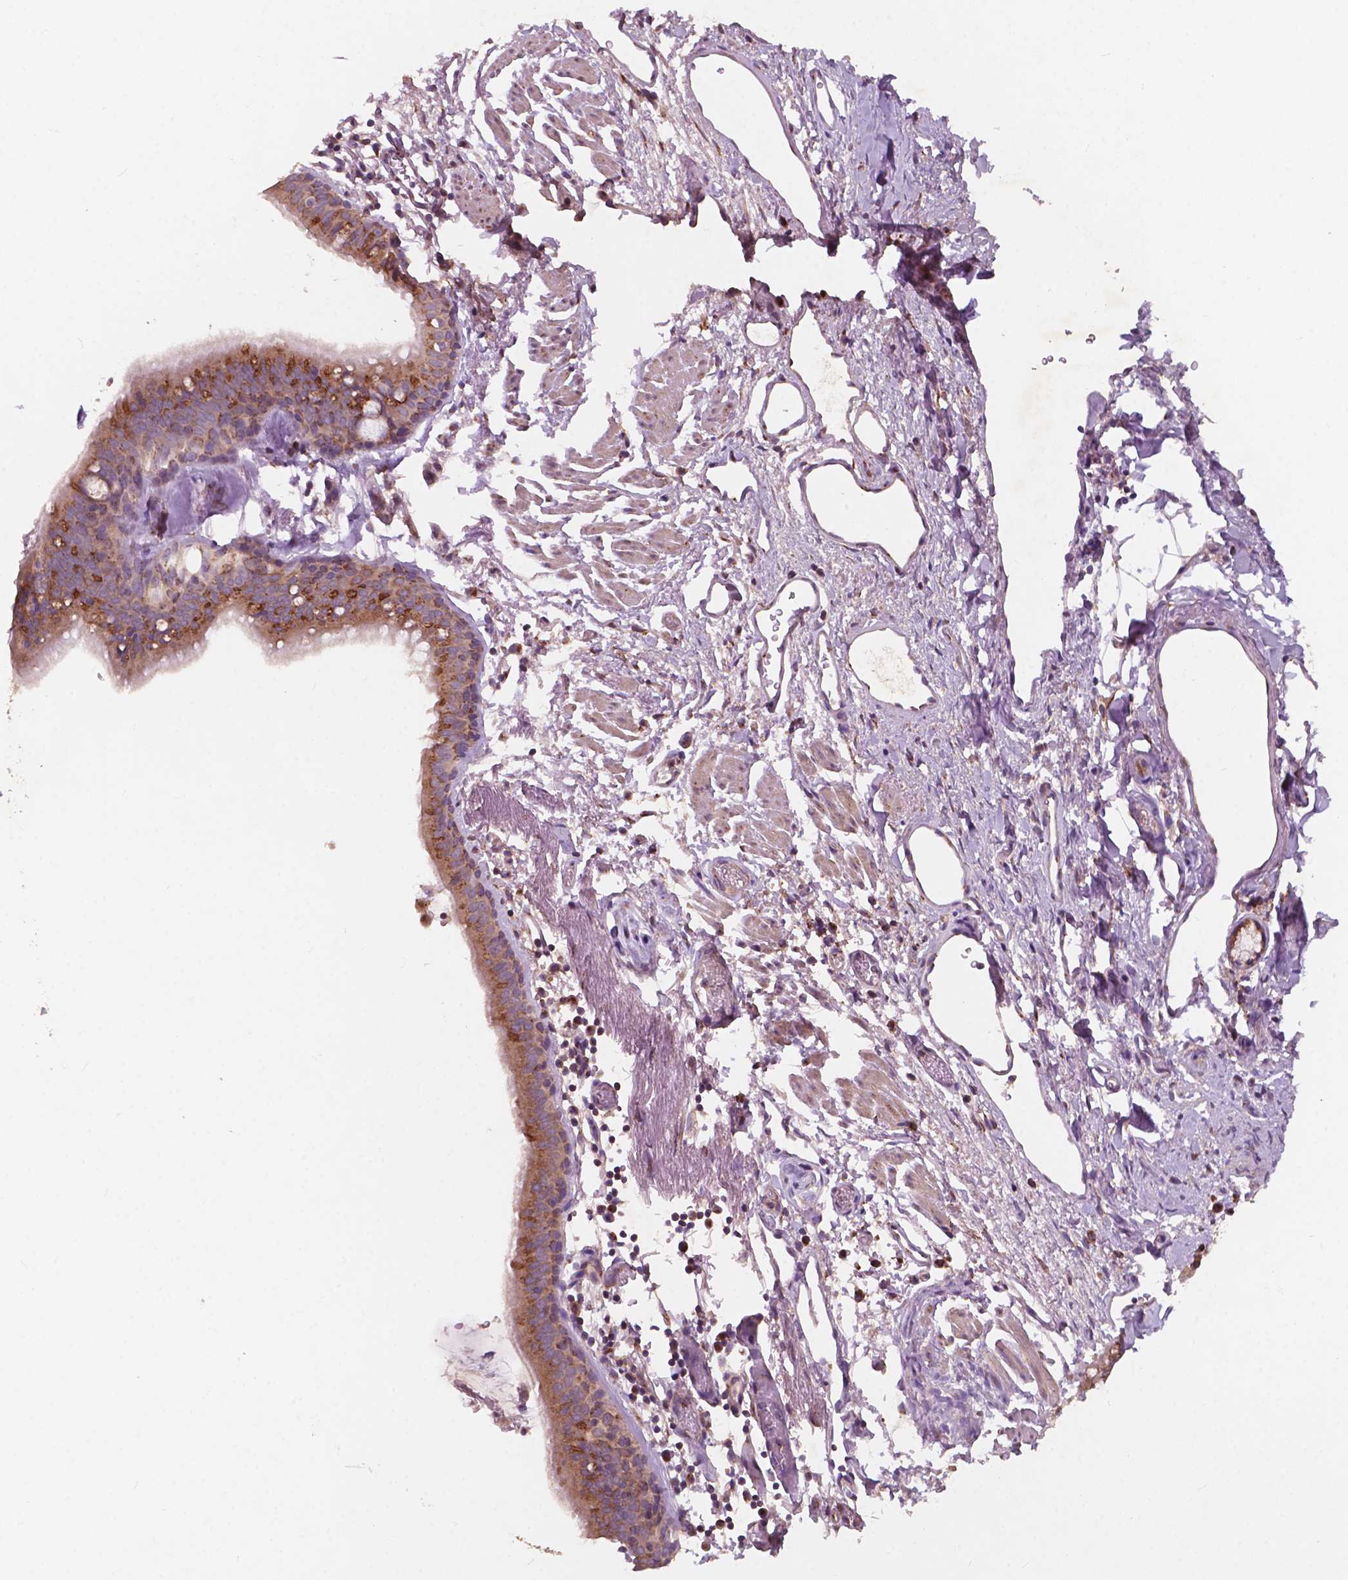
{"staining": {"intensity": "moderate", "quantity": ">75%", "location": "cytoplasmic/membranous"}, "tissue": "bronchus", "cell_type": "Respiratory epithelial cells", "image_type": "normal", "snomed": [{"axis": "morphology", "description": "Normal tissue, NOS"}, {"axis": "morphology", "description": "Adenocarcinoma, NOS"}, {"axis": "topography", "description": "Bronchus"}], "caption": "The micrograph displays staining of unremarkable bronchus, revealing moderate cytoplasmic/membranous protein positivity (brown color) within respiratory epithelial cells. The staining was performed using DAB (3,3'-diaminobenzidine) to visualize the protein expression in brown, while the nuclei were stained in blue with hematoxylin (Magnification: 20x).", "gene": "CHPT1", "patient": {"sex": "male", "age": 68}}